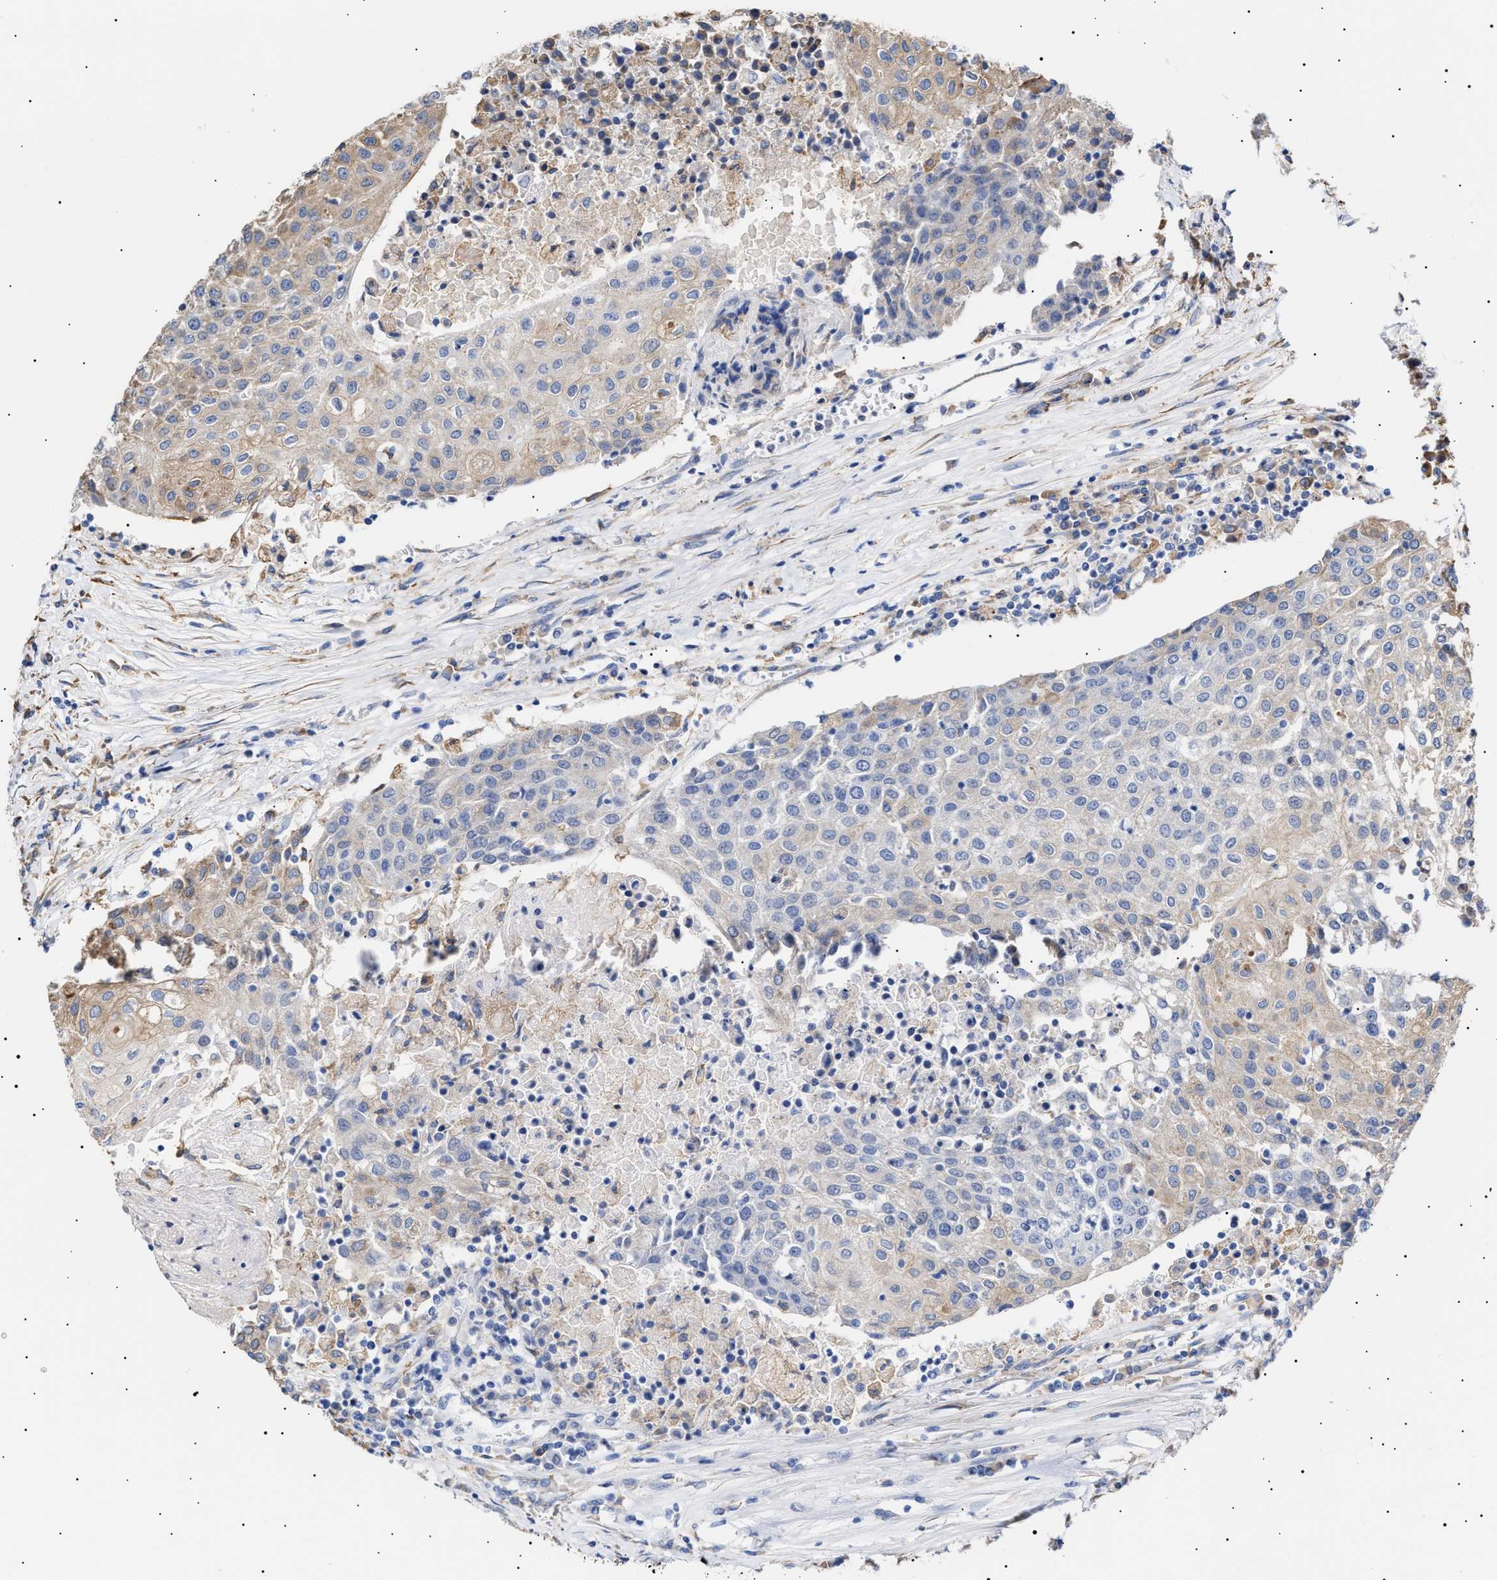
{"staining": {"intensity": "weak", "quantity": "25%-75%", "location": "cytoplasmic/membranous"}, "tissue": "urothelial cancer", "cell_type": "Tumor cells", "image_type": "cancer", "snomed": [{"axis": "morphology", "description": "Urothelial carcinoma, High grade"}, {"axis": "topography", "description": "Urinary bladder"}], "caption": "Immunohistochemical staining of human urothelial cancer exhibits weak cytoplasmic/membranous protein expression in about 25%-75% of tumor cells.", "gene": "ERCC6L2", "patient": {"sex": "female", "age": 85}}